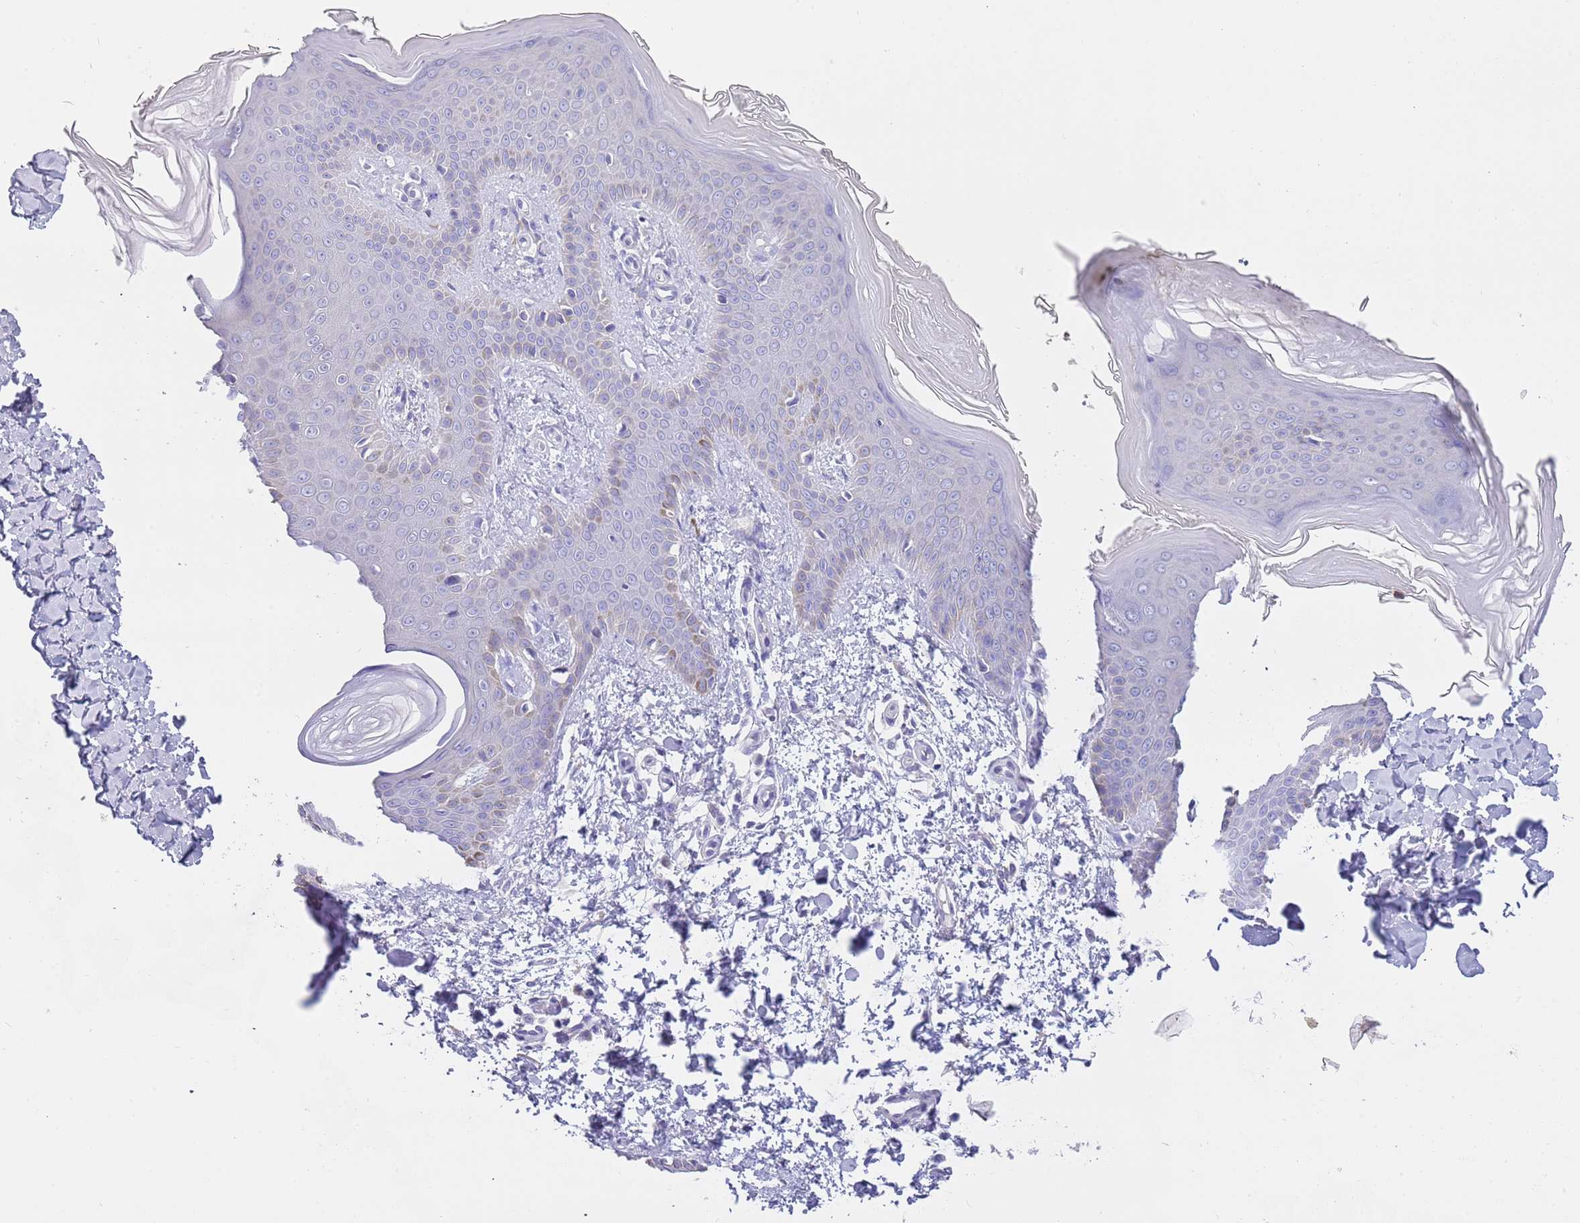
{"staining": {"intensity": "negative", "quantity": "none", "location": "none"}, "tissue": "skin", "cell_type": "Fibroblasts", "image_type": "normal", "snomed": [{"axis": "morphology", "description": "Normal tissue, NOS"}, {"axis": "topography", "description": "Skin"}], "caption": "Image shows no protein positivity in fibroblasts of unremarkable skin. (Brightfield microscopy of DAB immunohistochemistry (IHC) at high magnification).", "gene": "TYW1B", "patient": {"sex": "male", "age": 36}}